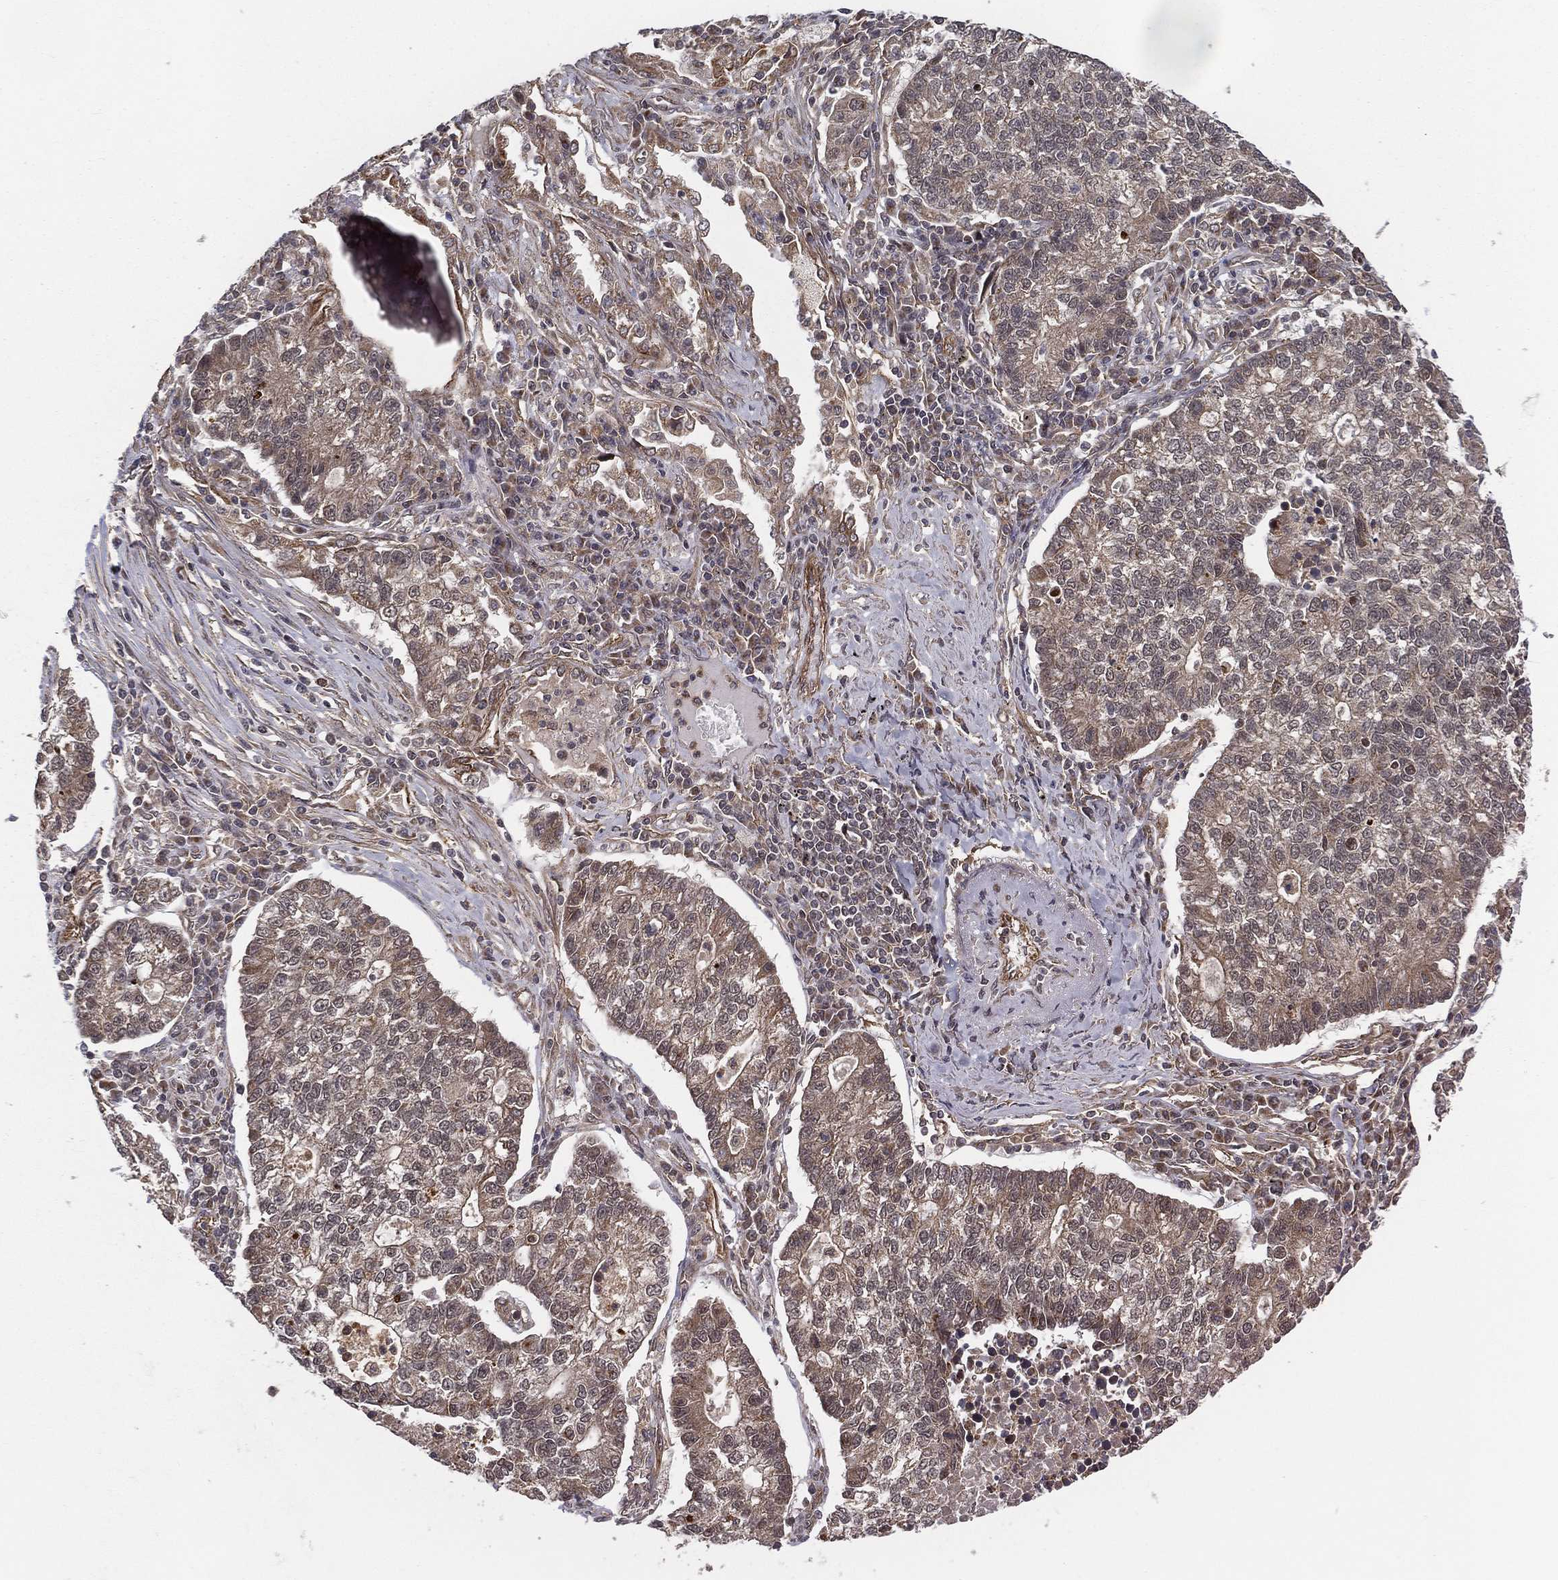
{"staining": {"intensity": "weak", "quantity": "25%-75%", "location": "cytoplasmic/membranous"}, "tissue": "lung cancer", "cell_type": "Tumor cells", "image_type": "cancer", "snomed": [{"axis": "morphology", "description": "Adenocarcinoma, NOS"}, {"axis": "topography", "description": "Lung"}], "caption": "Approximately 25%-75% of tumor cells in human adenocarcinoma (lung) demonstrate weak cytoplasmic/membranous protein expression as visualized by brown immunohistochemical staining.", "gene": "UACA", "patient": {"sex": "male", "age": 57}}